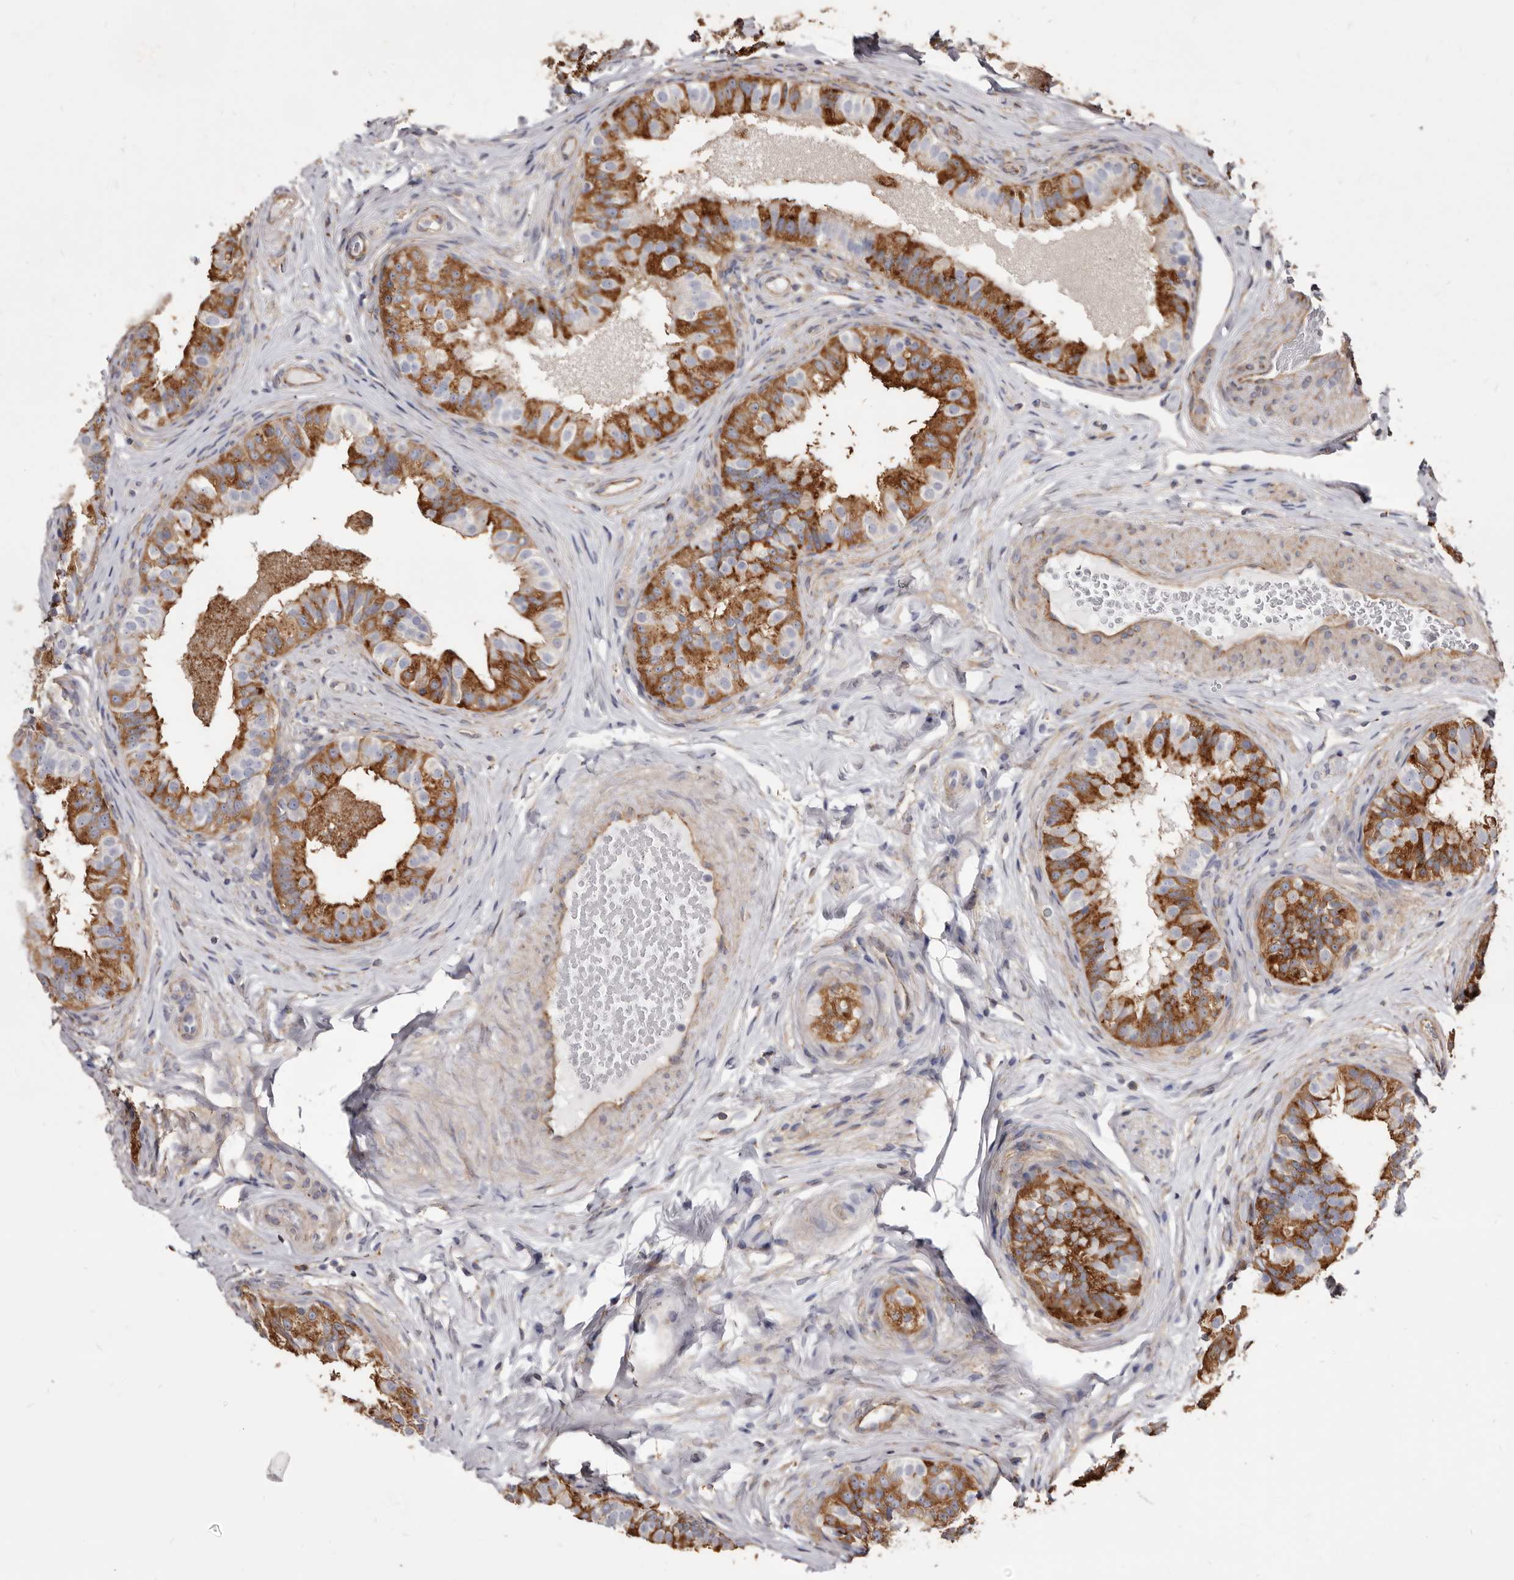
{"staining": {"intensity": "strong", "quantity": "25%-75%", "location": "cytoplasmic/membranous"}, "tissue": "epididymis", "cell_type": "Glandular cells", "image_type": "normal", "snomed": [{"axis": "morphology", "description": "Normal tissue, NOS"}, {"axis": "topography", "description": "Epididymis"}], "caption": "High-power microscopy captured an IHC image of normal epididymis, revealing strong cytoplasmic/membranous staining in about 25%-75% of glandular cells. The staining is performed using DAB brown chromogen to label protein expression. The nuclei are counter-stained blue using hematoxylin.", "gene": "TPD52", "patient": {"sex": "male", "age": 49}}